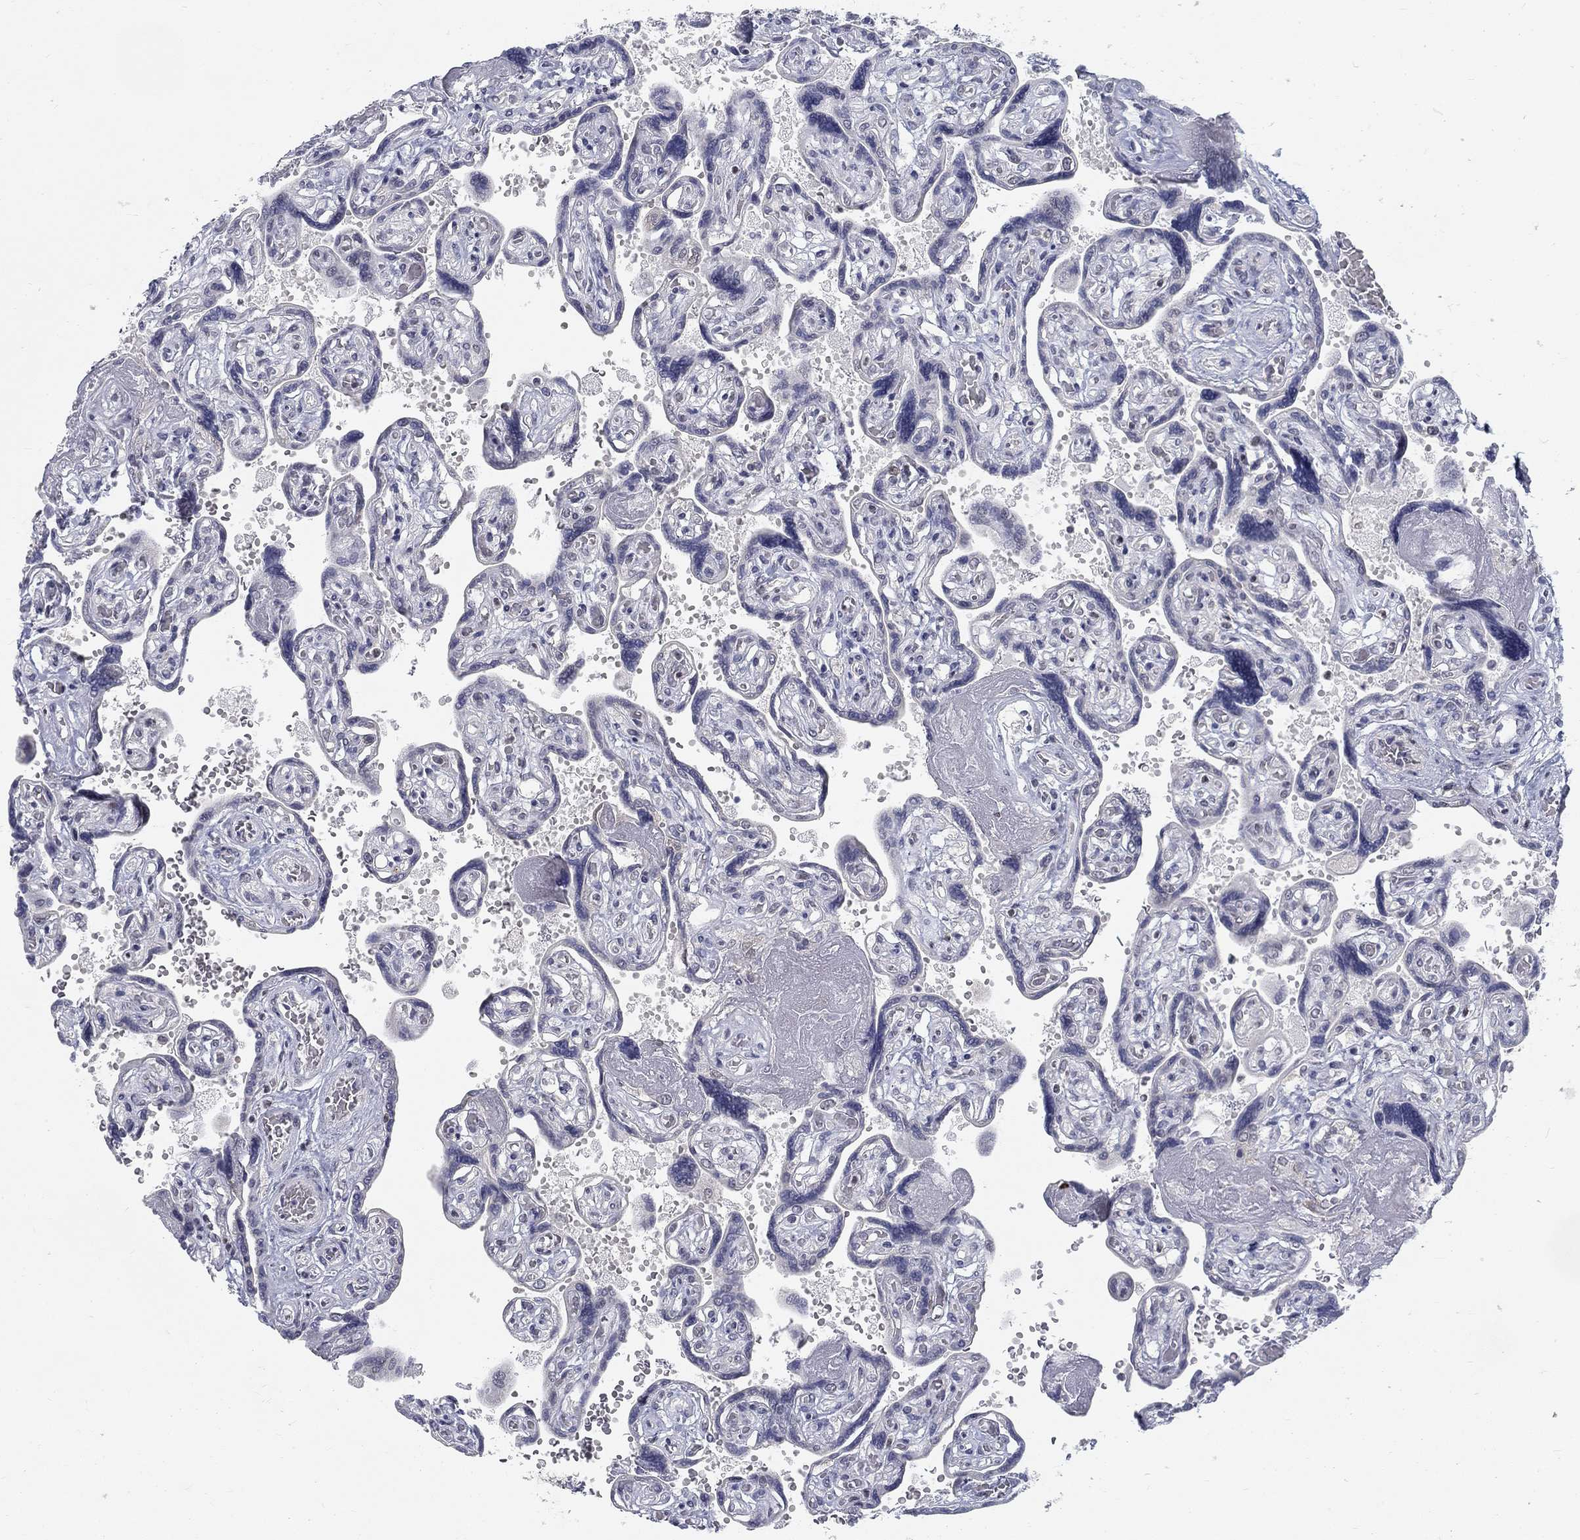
{"staining": {"intensity": "negative", "quantity": "none", "location": "none"}, "tissue": "placenta", "cell_type": "Trophoblastic cells", "image_type": "normal", "snomed": [{"axis": "morphology", "description": "Normal tissue, NOS"}, {"axis": "topography", "description": "Placenta"}], "caption": "Placenta stained for a protein using IHC demonstrates no positivity trophoblastic cells.", "gene": "ATP1A3", "patient": {"sex": "female", "age": 32}}